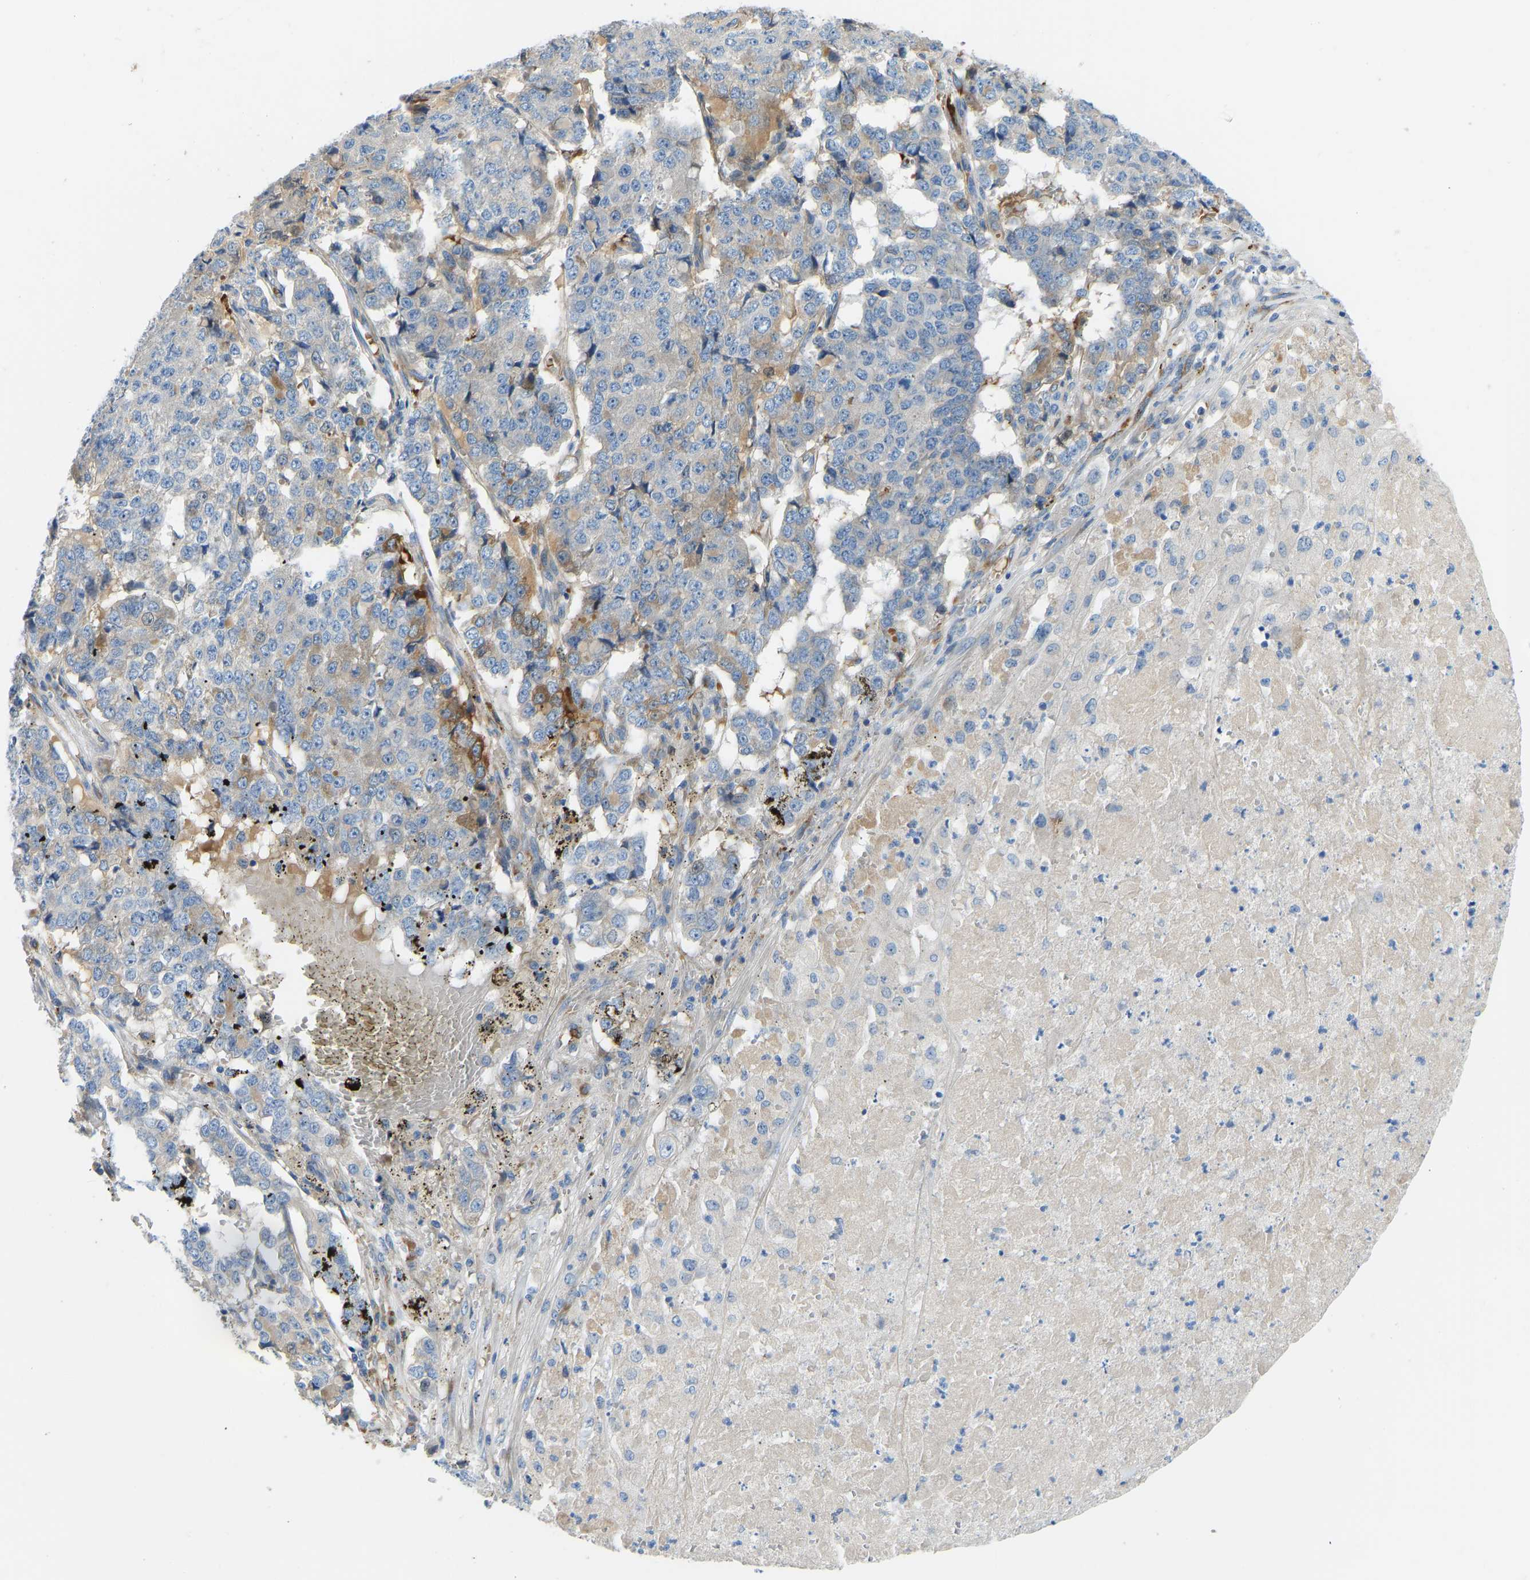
{"staining": {"intensity": "moderate", "quantity": "<25%", "location": "cytoplasmic/membranous"}, "tissue": "pancreatic cancer", "cell_type": "Tumor cells", "image_type": "cancer", "snomed": [{"axis": "morphology", "description": "Adenocarcinoma, NOS"}, {"axis": "topography", "description": "Pancreas"}], "caption": "DAB immunohistochemical staining of adenocarcinoma (pancreatic) displays moderate cytoplasmic/membranous protein expression in approximately <25% of tumor cells. The staining is performed using DAB (3,3'-diaminobenzidine) brown chromogen to label protein expression. The nuclei are counter-stained blue using hematoxylin.", "gene": "COL15A1", "patient": {"sex": "male", "age": 50}}